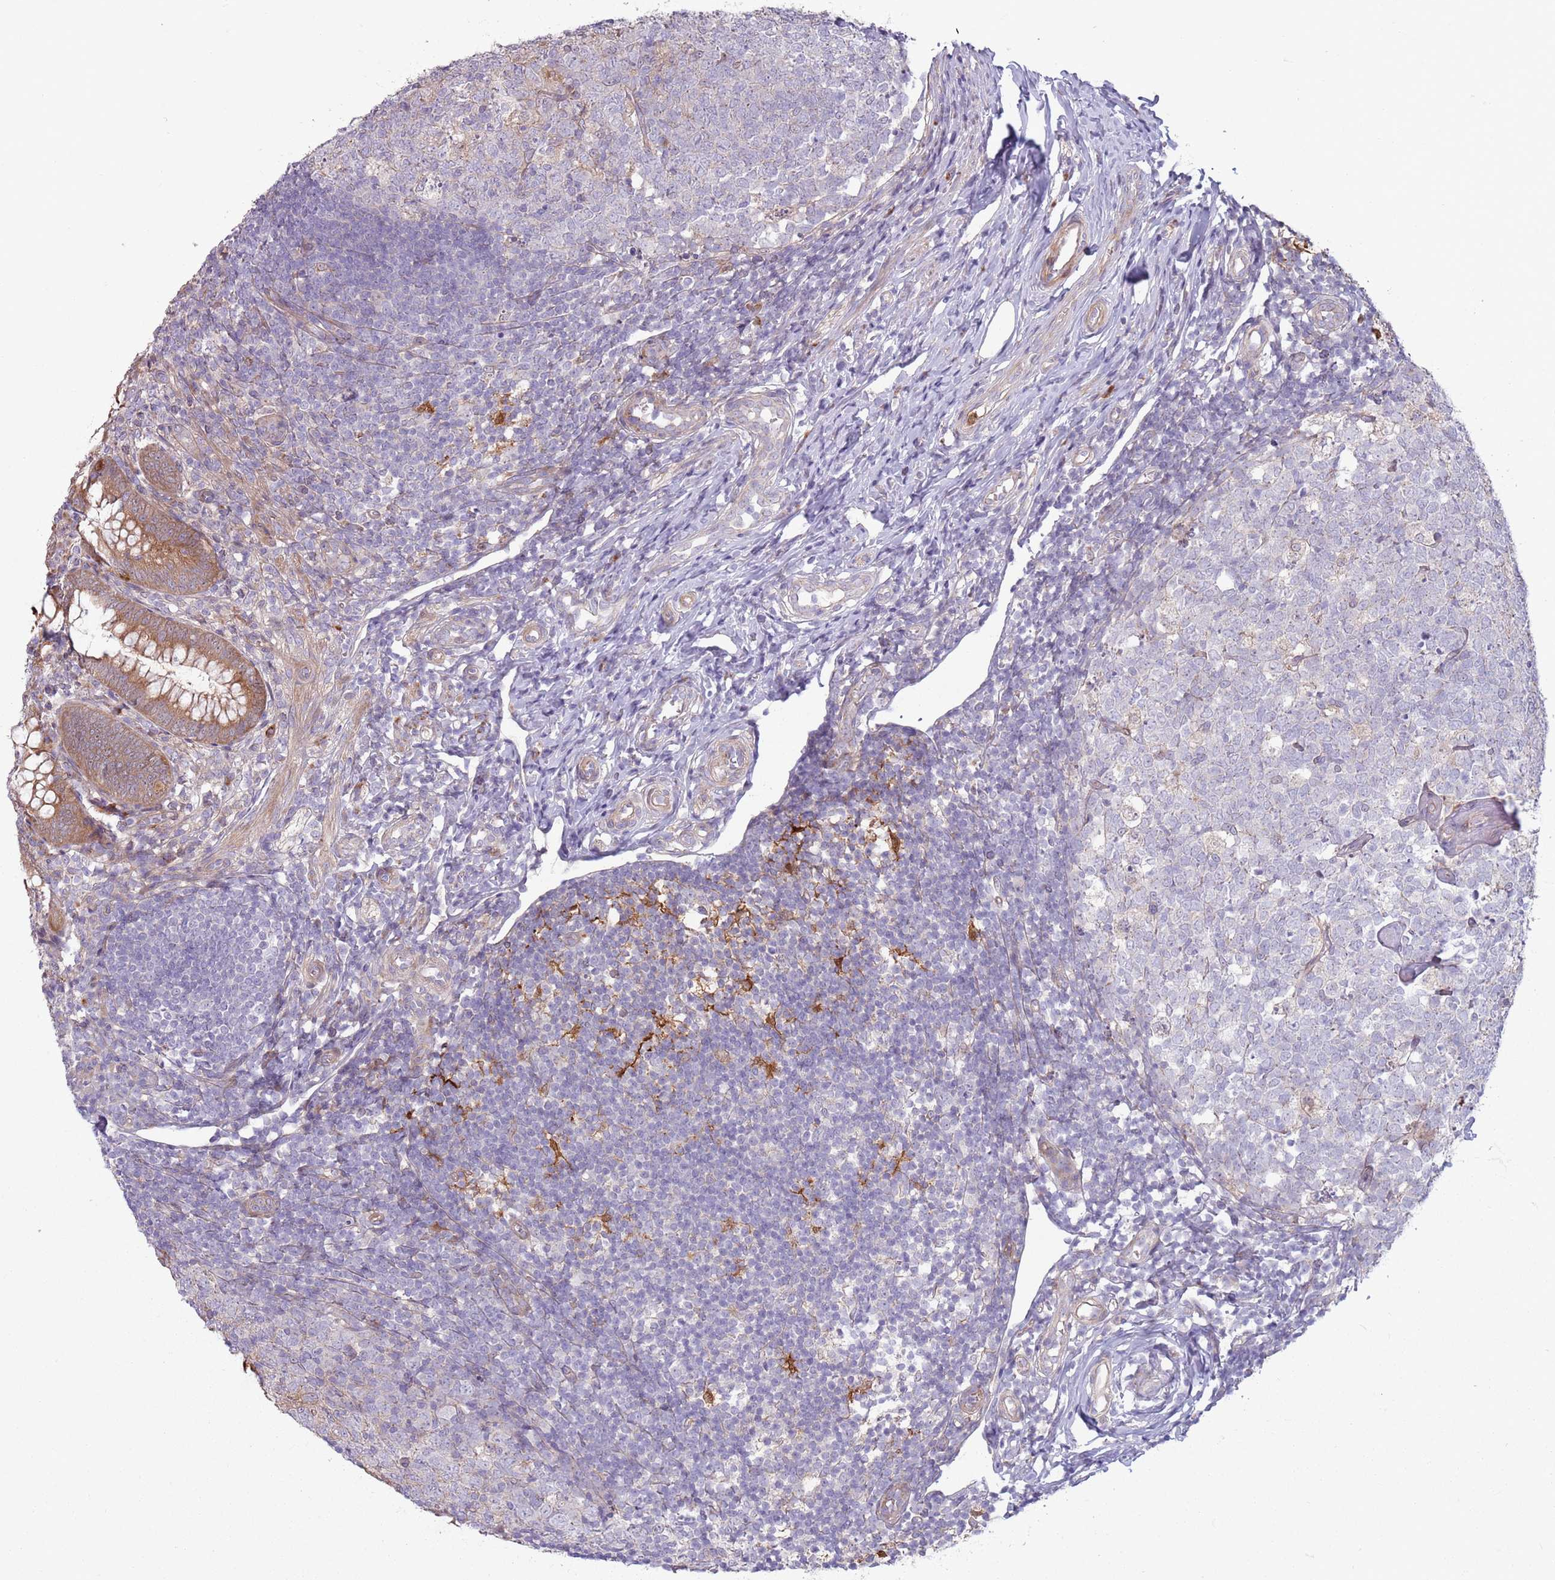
{"staining": {"intensity": "strong", "quantity": "25%-75%", "location": "cytoplasmic/membranous"}, "tissue": "appendix", "cell_type": "Glandular cells", "image_type": "normal", "snomed": [{"axis": "morphology", "description": "Normal tissue, NOS"}, {"axis": "topography", "description": "Appendix"}], "caption": "Protein expression analysis of benign appendix exhibits strong cytoplasmic/membranous staining in about 25%-75% of glandular cells. Using DAB (brown) and hematoxylin (blue) stains, captured at high magnification using brightfield microscopy.", "gene": "CCDC150", "patient": {"sex": "male", "age": 14}}